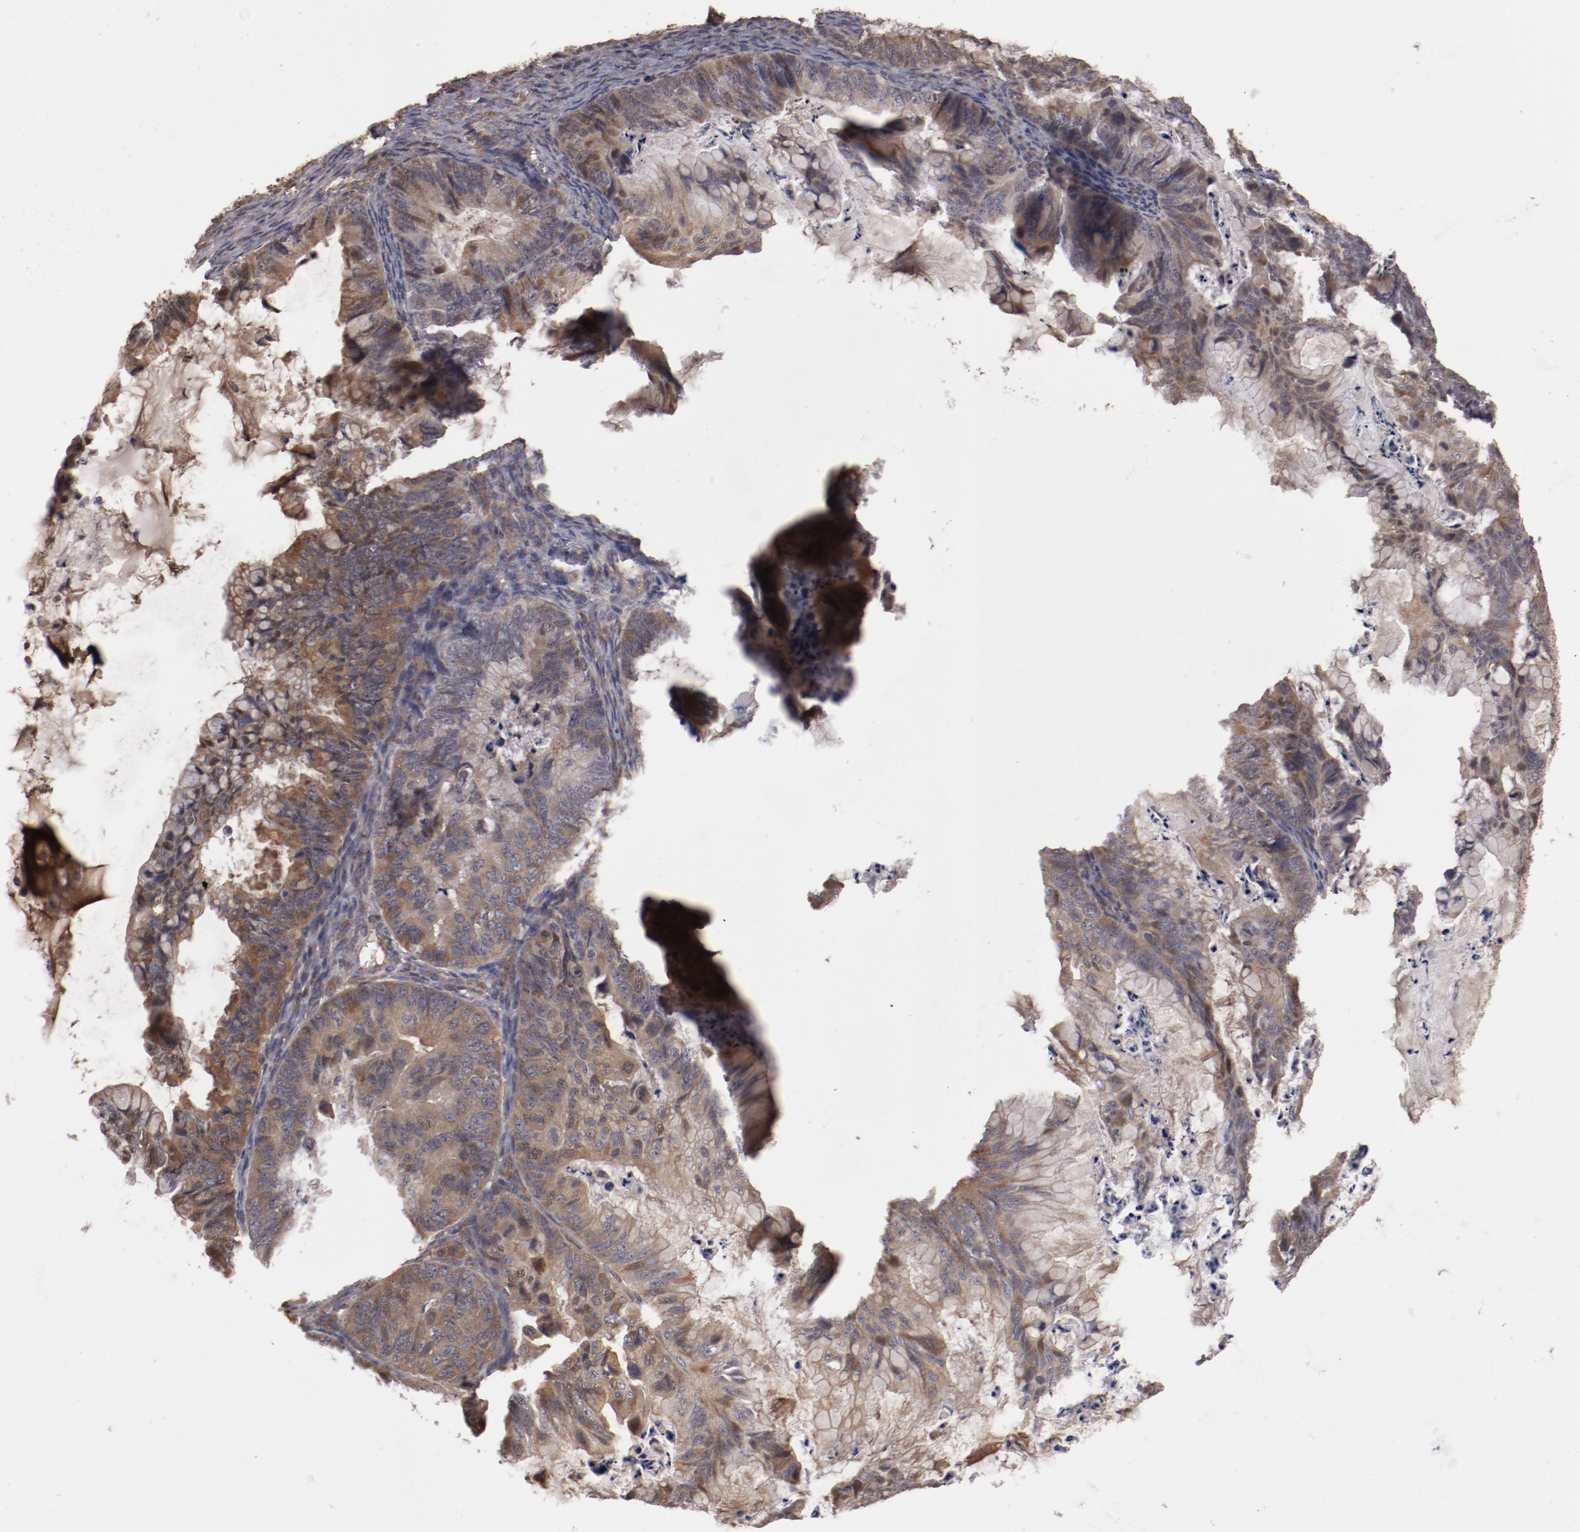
{"staining": {"intensity": "moderate", "quantity": ">75%", "location": "cytoplasmic/membranous,nuclear"}, "tissue": "ovarian cancer", "cell_type": "Tumor cells", "image_type": "cancer", "snomed": [{"axis": "morphology", "description": "Cystadenocarcinoma, mucinous, NOS"}, {"axis": "topography", "description": "Ovary"}], "caption": "A high-resolution micrograph shows immunohistochemistry staining of mucinous cystadenocarcinoma (ovarian), which shows moderate cytoplasmic/membranous and nuclear positivity in approximately >75% of tumor cells.", "gene": "SERPINA7", "patient": {"sex": "female", "age": 36}}